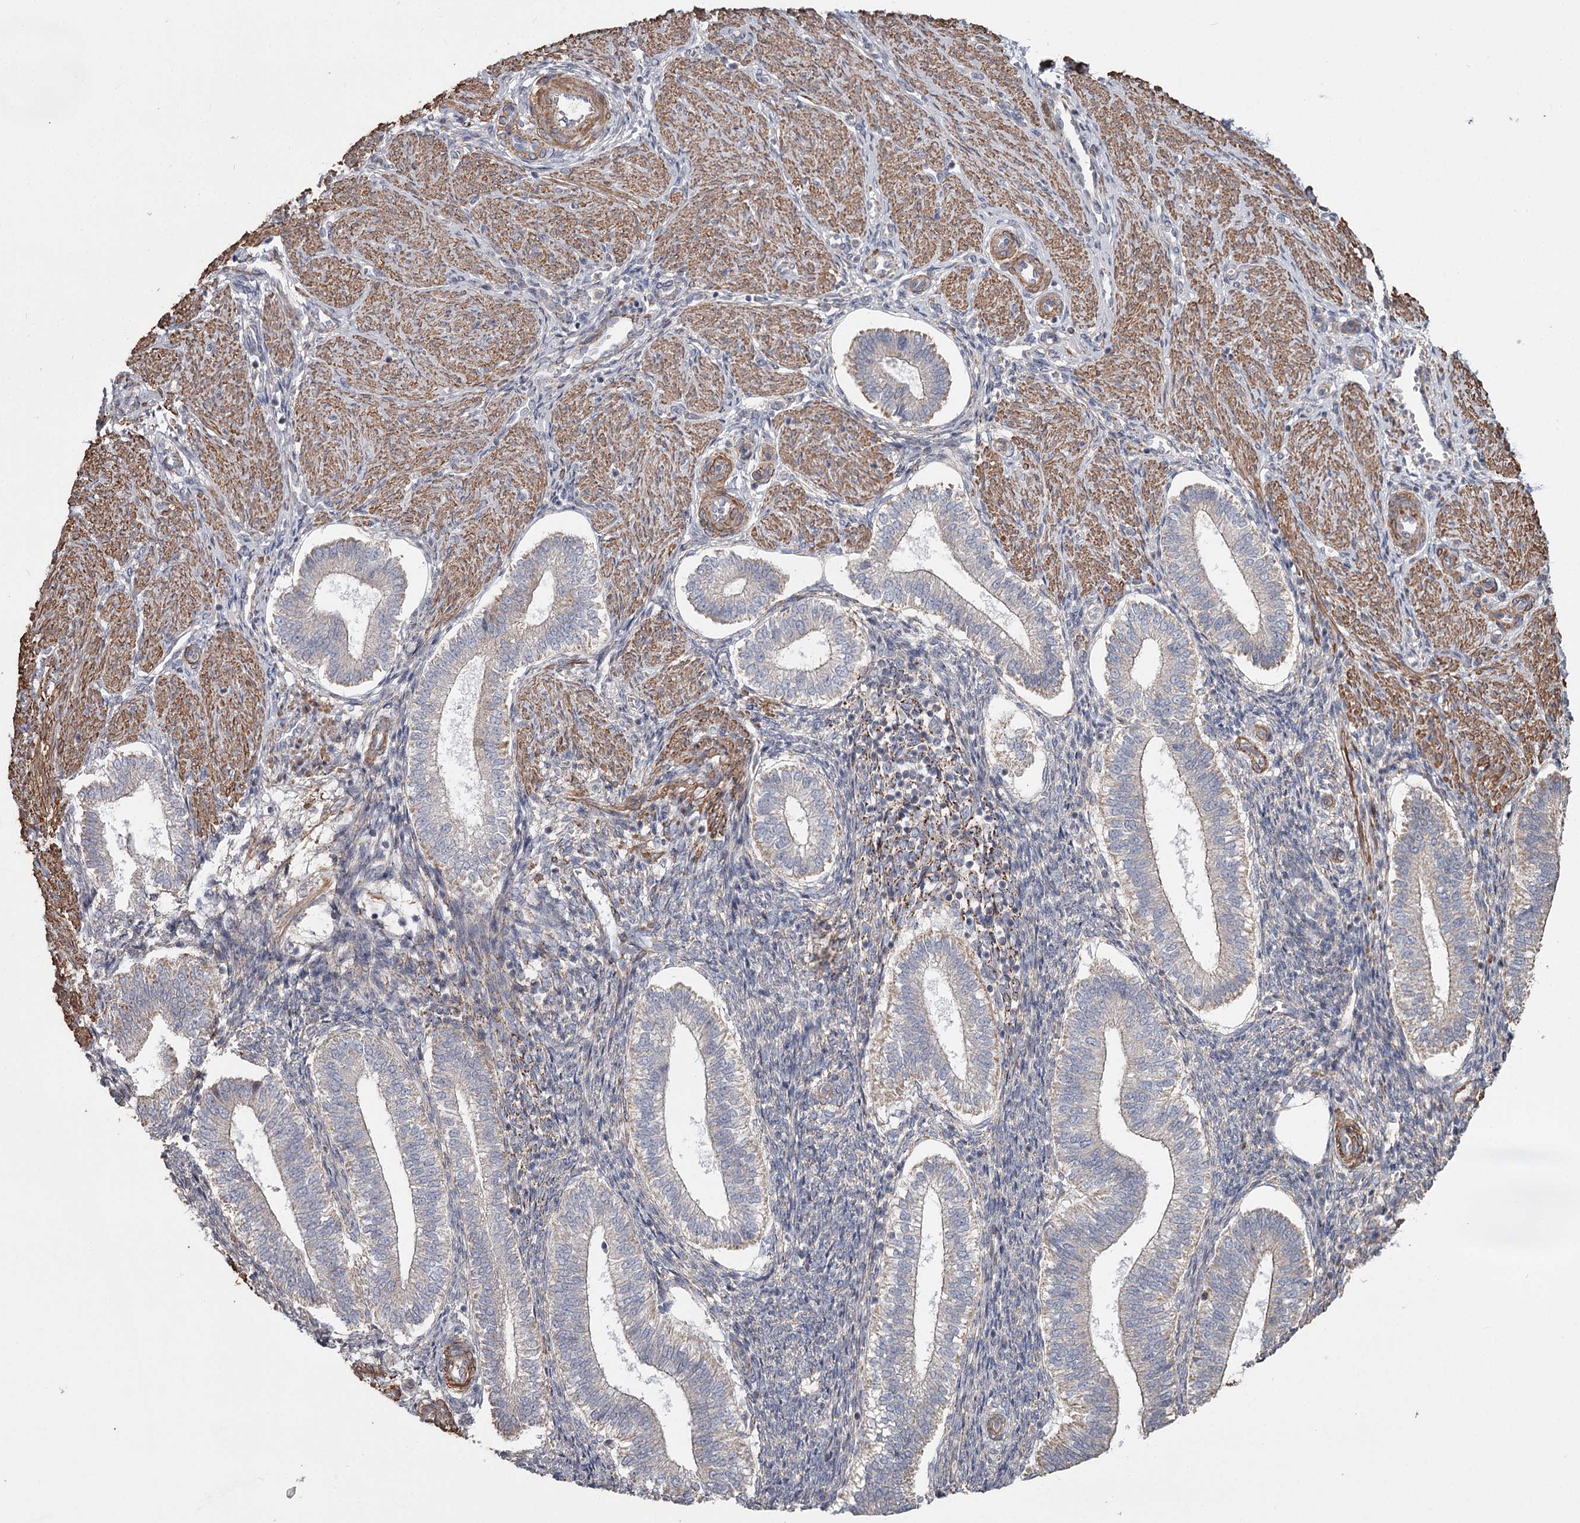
{"staining": {"intensity": "weak", "quantity": "<25%", "location": "cytoplasmic/membranous"}, "tissue": "endometrium", "cell_type": "Cells in endometrial stroma", "image_type": "normal", "snomed": [{"axis": "morphology", "description": "Normal tissue, NOS"}, {"axis": "topography", "description": "Endometrium"}], "caption": "Cells in endometrial stroma are negative for brown protein staining in benign endometrium. (DAB (3,3'-diaminobenzidine) IHC with hematoxylin counter stain).", "gene": "DHRS9", "patient": {"sex": "female", "age": 25}}